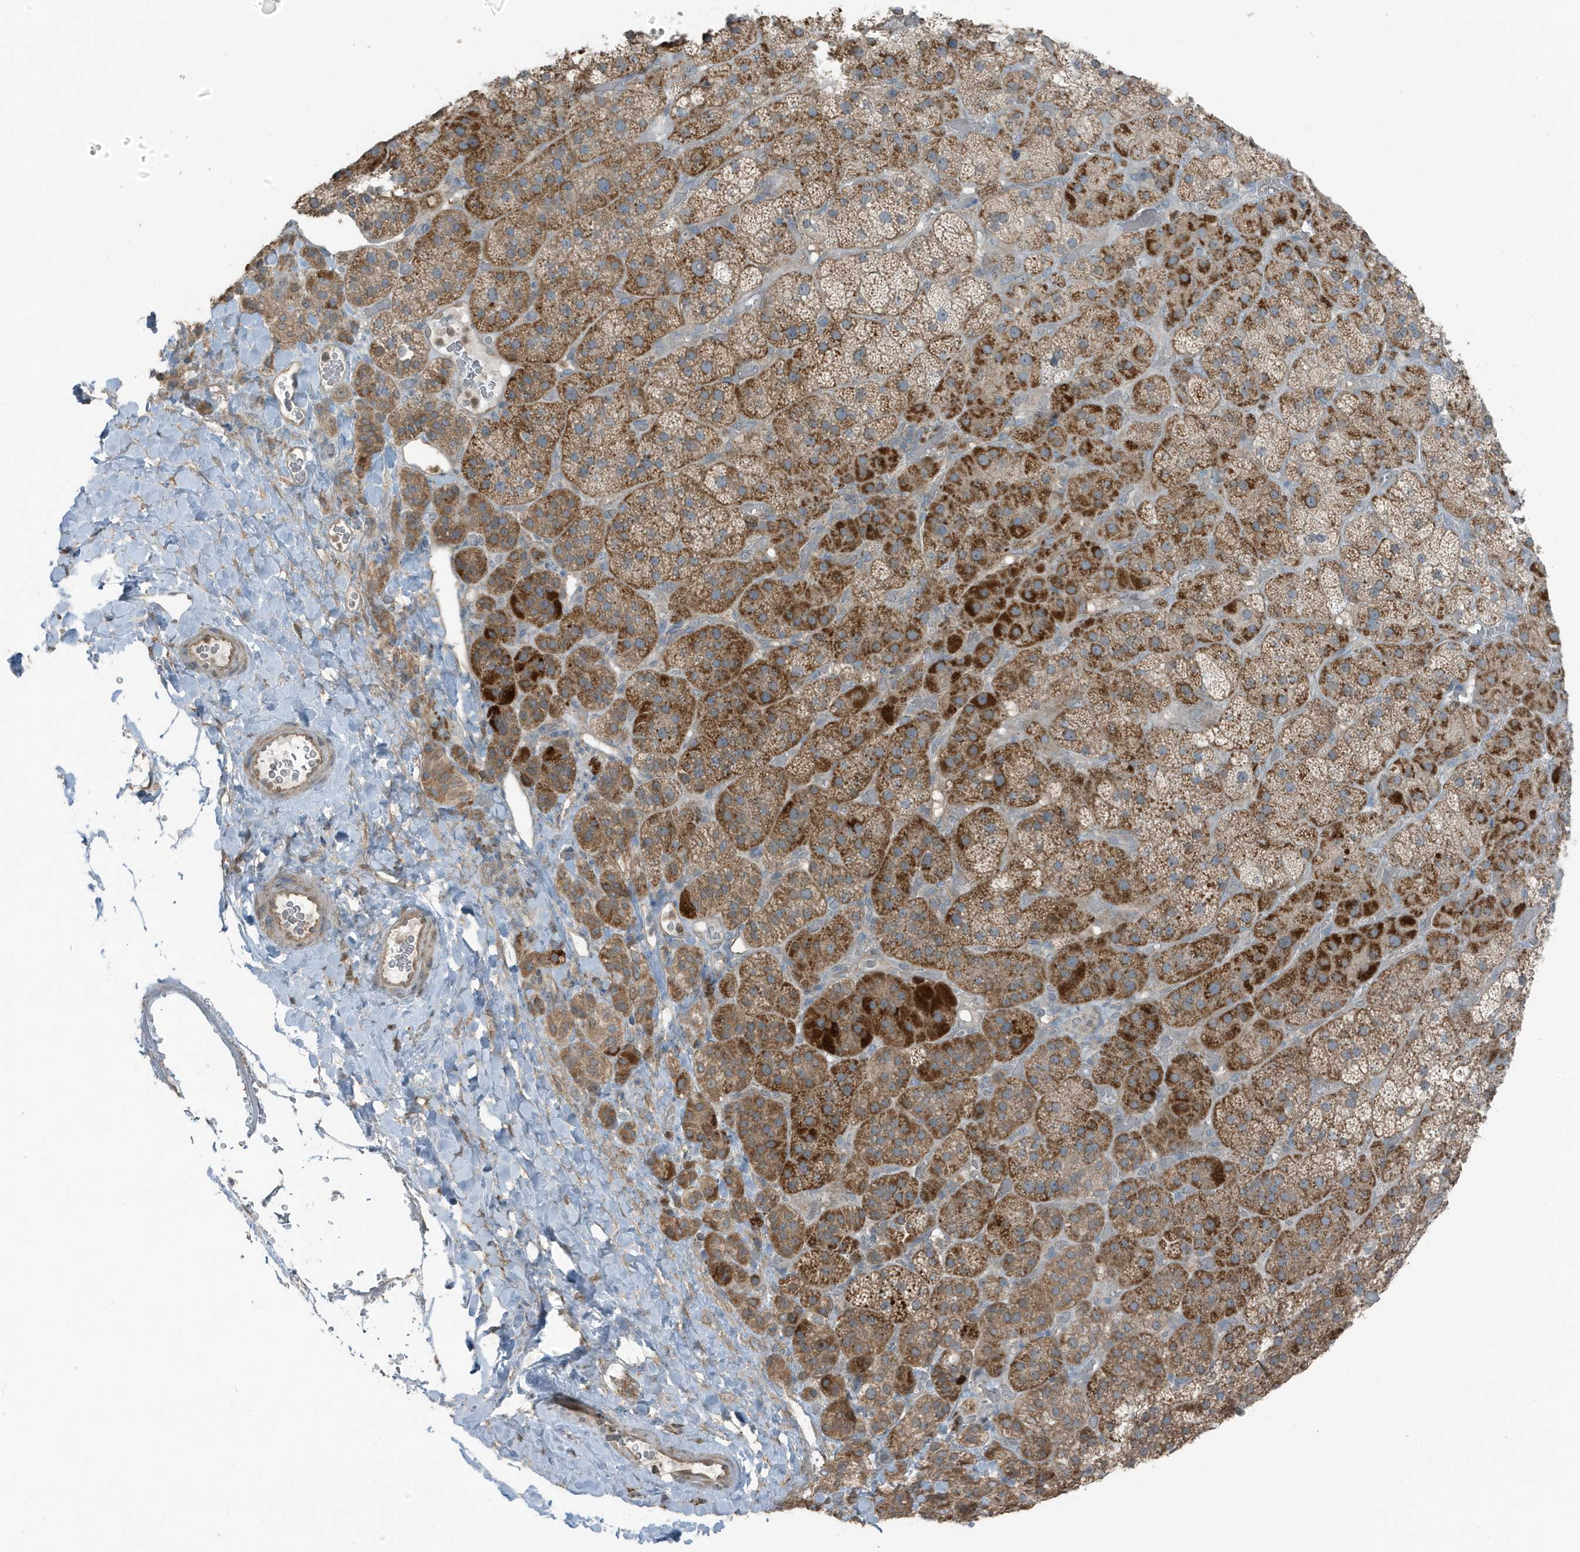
{"staining": {"intensity": "strong", "quantity": ">75%", "location": "cytoplasmic/membranous"}, "tissue": "adrenal gland", "cell_type": "Glandular cells", "image_type": "normal", "snomed": [{"axis": "morphology", "description": "Normal tissue, NOS"}, {"axis": "topography", "description": "Adrenal gland"}], "caption": "Immunohistochemical staining of benign human adrenal gland exhibits >75% levels of strong cytoplasmic/membranous protein staining in approximately >75% of glandular cells. (brown staining indicates protein expression, while blue staining denotes nuclei).", "gene": "AZI2", "patient": {"sex": "male", "age": 57}}